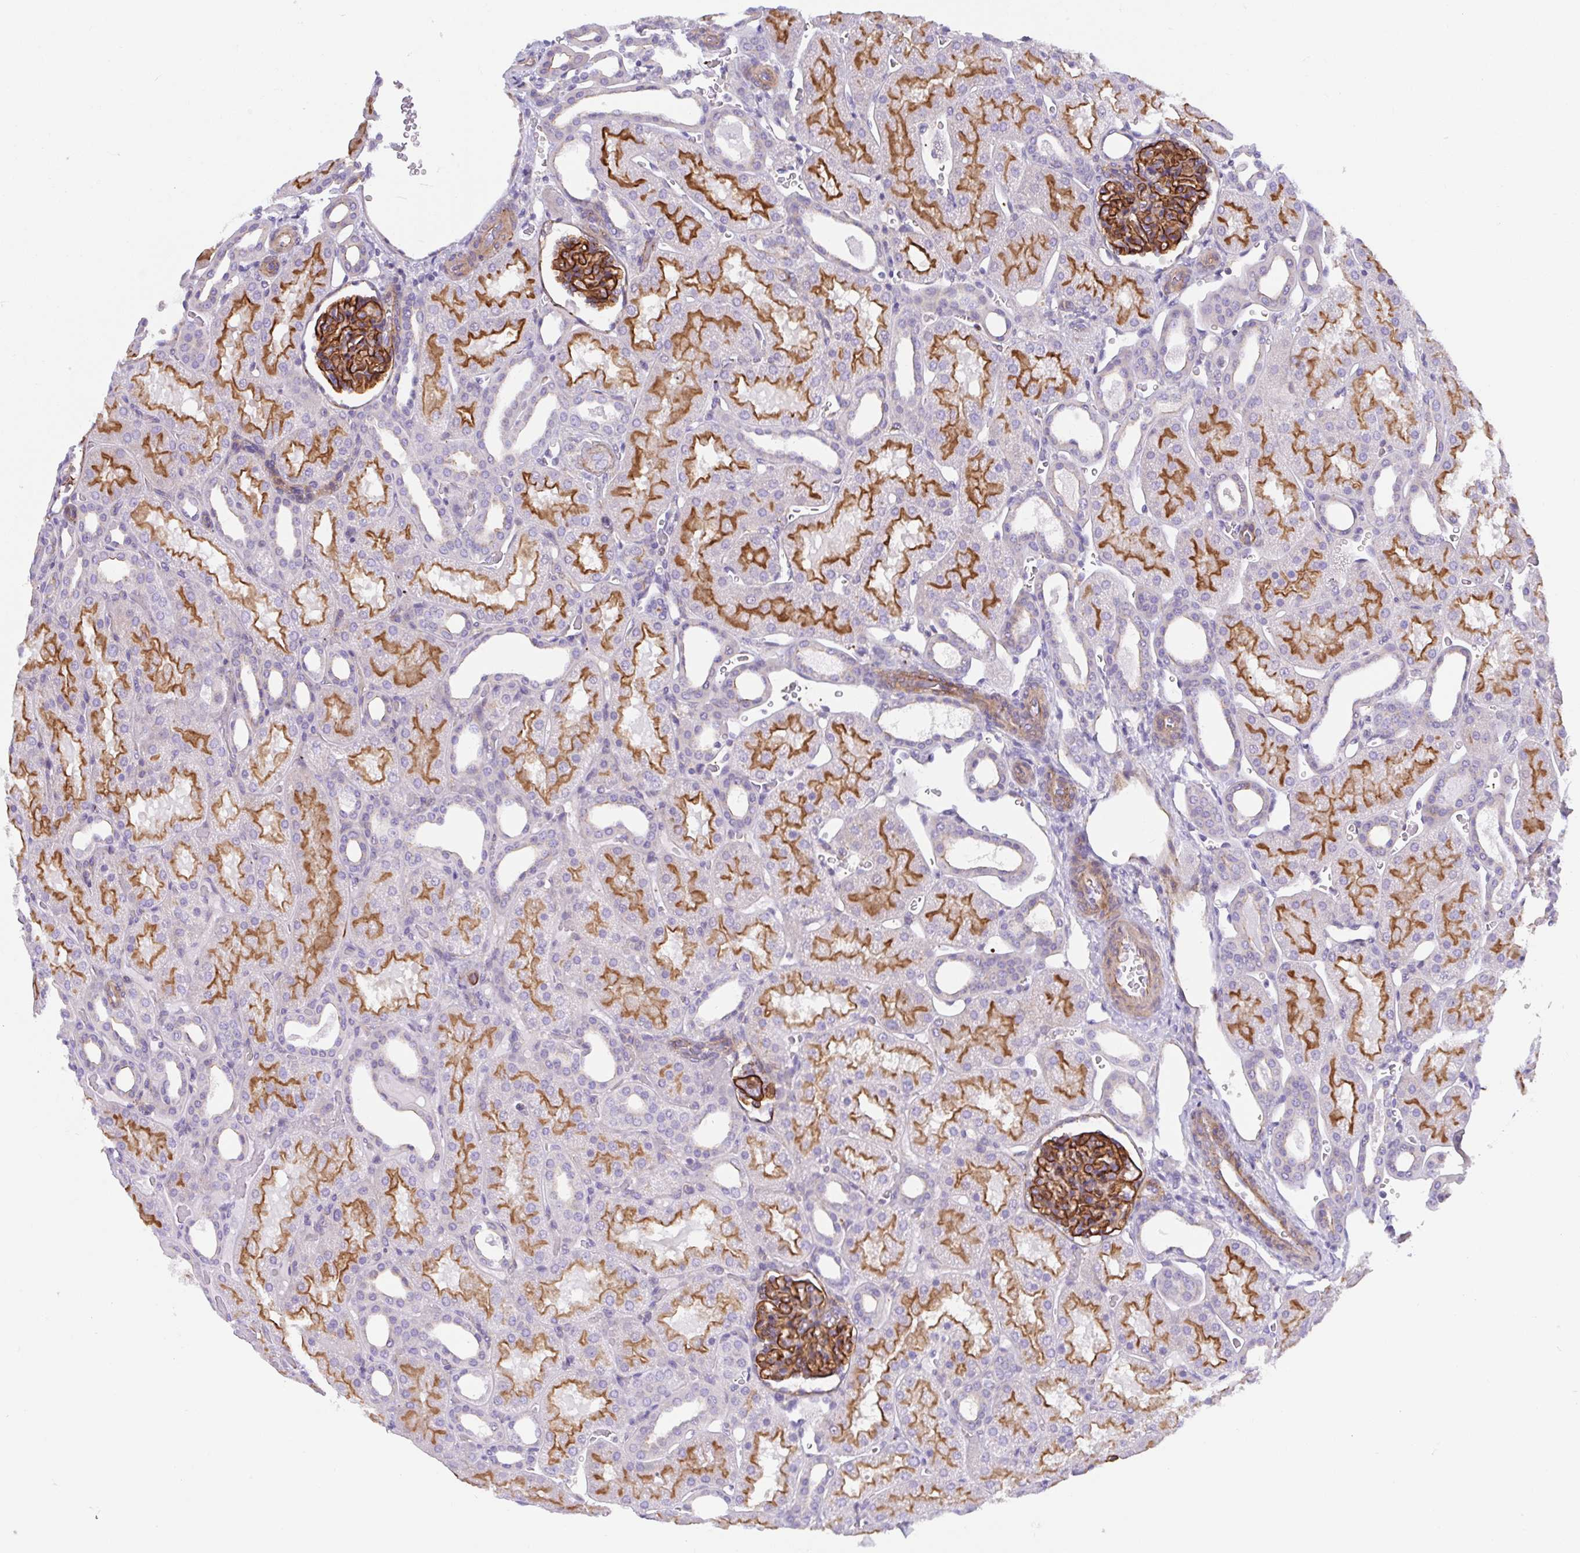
{"staining": {"intensity": "moderate", "quantity": ">75%", "location": "cytoplasmic/membranous"}, "tissue": "kidney", "cell_type": "Cells in glomeruli", "image_type": "normal", "snomed": [{"axis": "morphology", "description": "Normal tissue, NOS"}, {"axis": "topography", "description": "Kidney"}], "caption": "The micrograph displays a brown stain indicating the presence of a protein in the cytoplasmic/membranous of cells in glomeruli in kidney.", "gene": "TRAM2", "patient": {"sex": "male", "age": 2}}